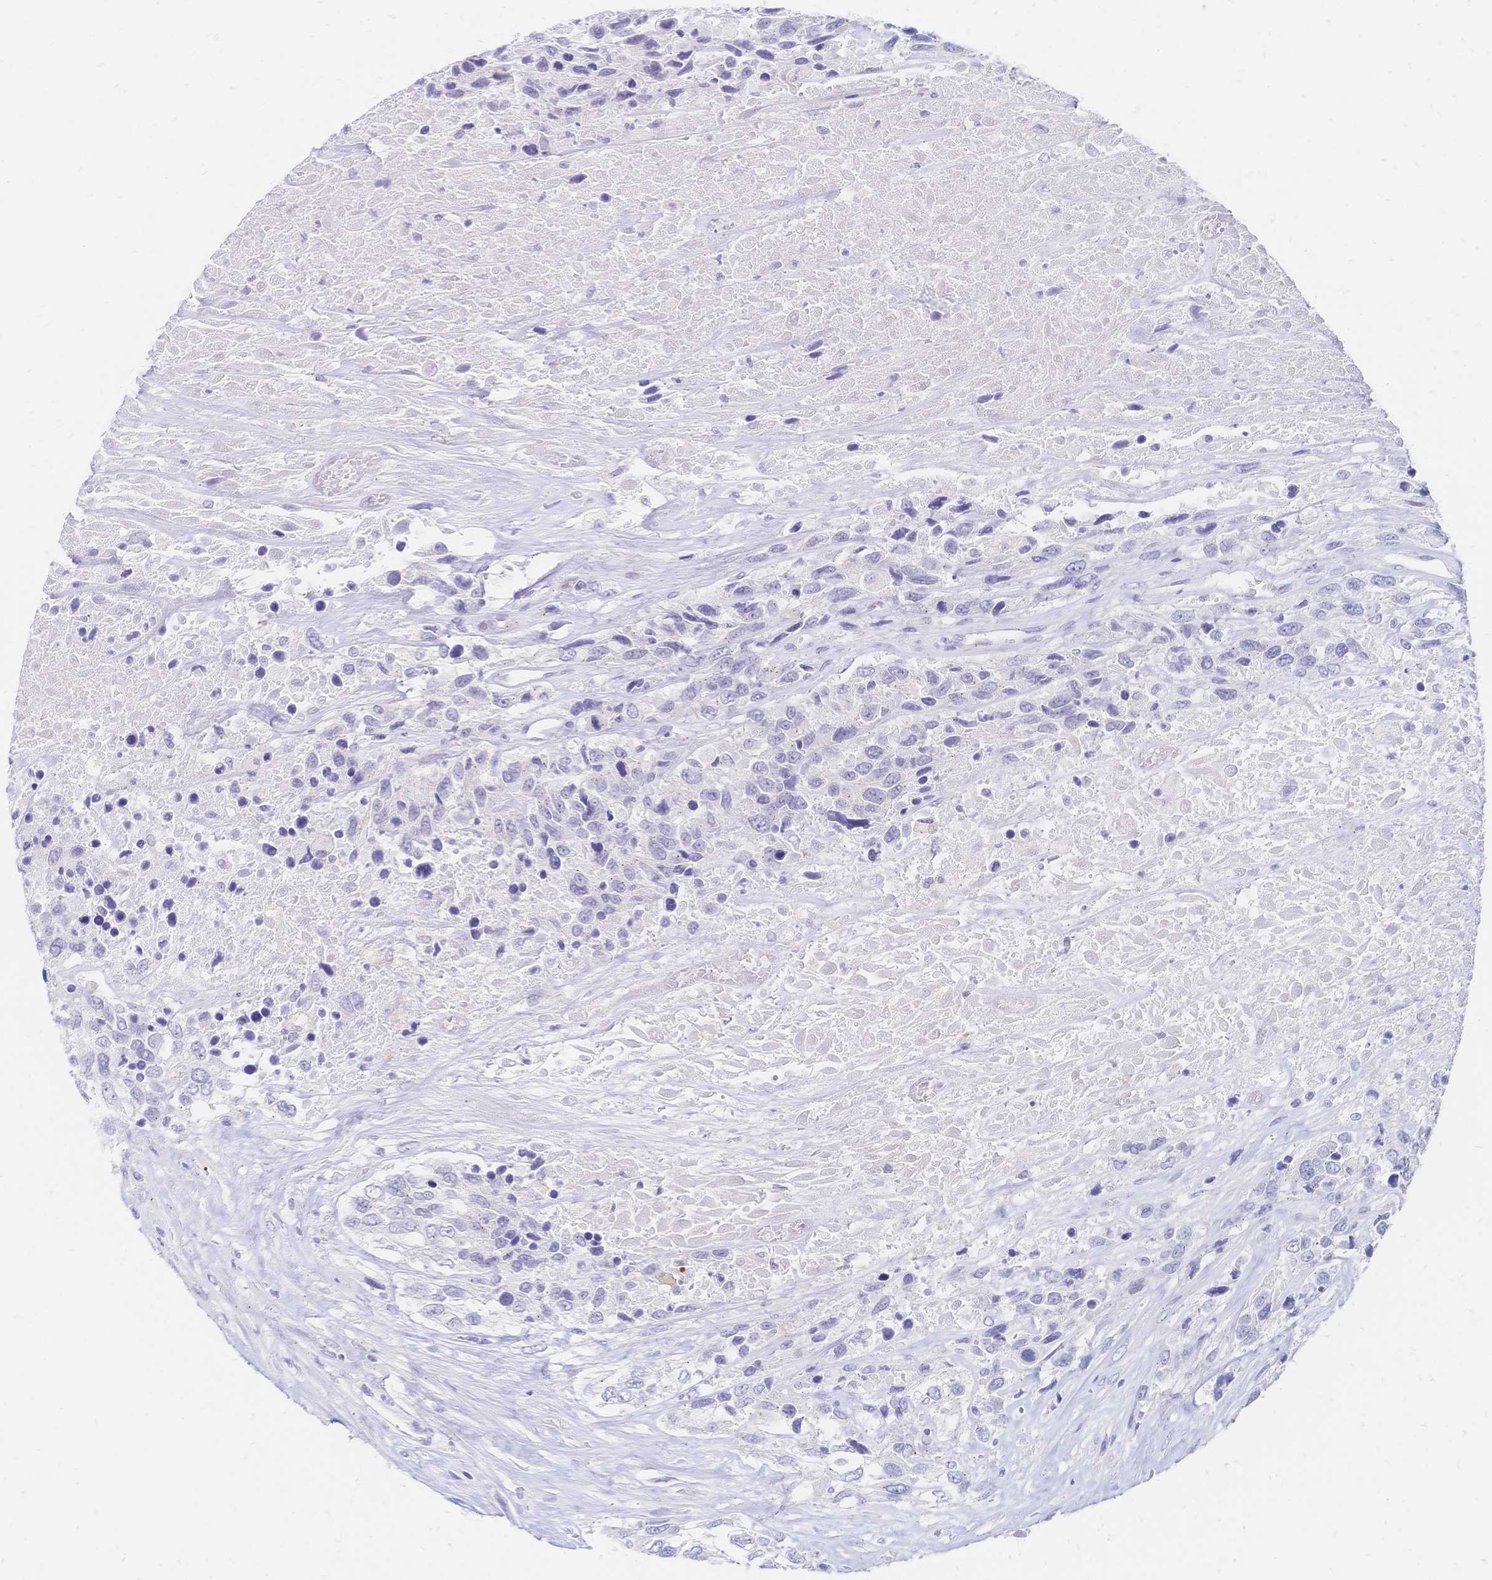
{"staining": {"intensity": "negative", "quantity": "none", "location": "none"}, "tissue": "urothelial cancer", "cell_type": "Tumor cells", "image_type": "cancer", "snomed": [{"axis": "morphology", "description": "Urothelial carcinoma, High grade"}, {"axis": "topography", "description": "Urinary bladder"}], "caption": "Tumor cells show no significant staining in urothelial cancer.", "gene": "PSORS1C2", "patient": {"sex": "female", "age": 70}}